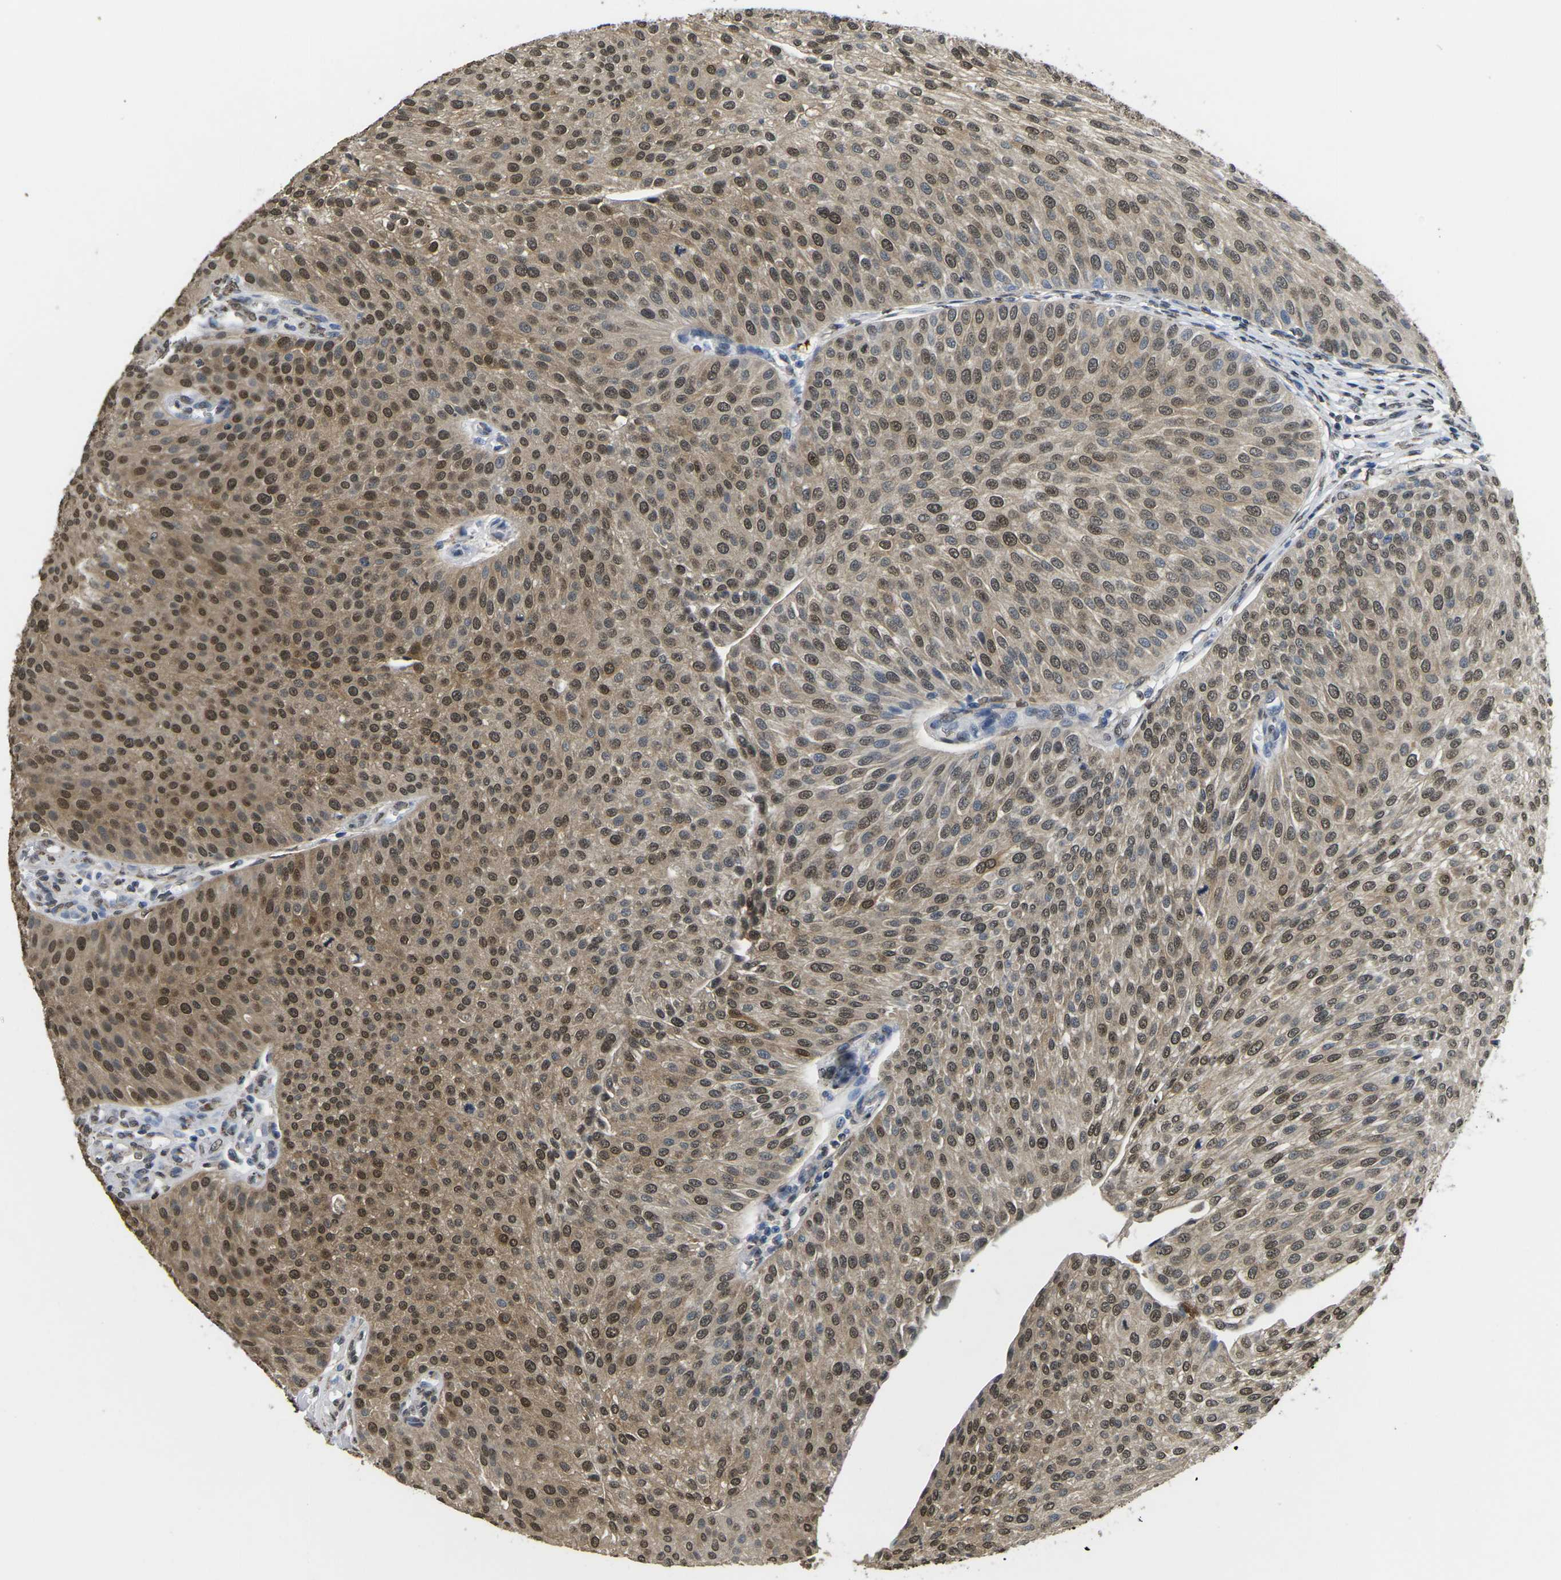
{"staining": {"intensity": "moderate", "quantity": ">75%", "location": "cytoplasmic/membranous,nuclear"}, "tissue": "urothelial cancer", "cell_type": "Tumor cells", "image_type": "cancer", "snomed": [{"axis": "morphology", "description": "Urothelial carcinoma, Low grade"}, {"axis": "topography", "description": "Smooth muscle"}, {"axis": "topography", "description": "Urinary bladder"}], "caption": "Immunohistochemistry (IHC) histopathology image of neoplastic tissue: human urothelial cancer stained using immunohistochemistry shows medium levels of moderate protein expression localized specifically in the cytoplasmic/membranous and nuclear of tumor cells, appearing as a cytoplasmic/membranous and nuclear brown color.", "gene": "SCNN1B", "patient": {"sex": "male", "age": 60}}